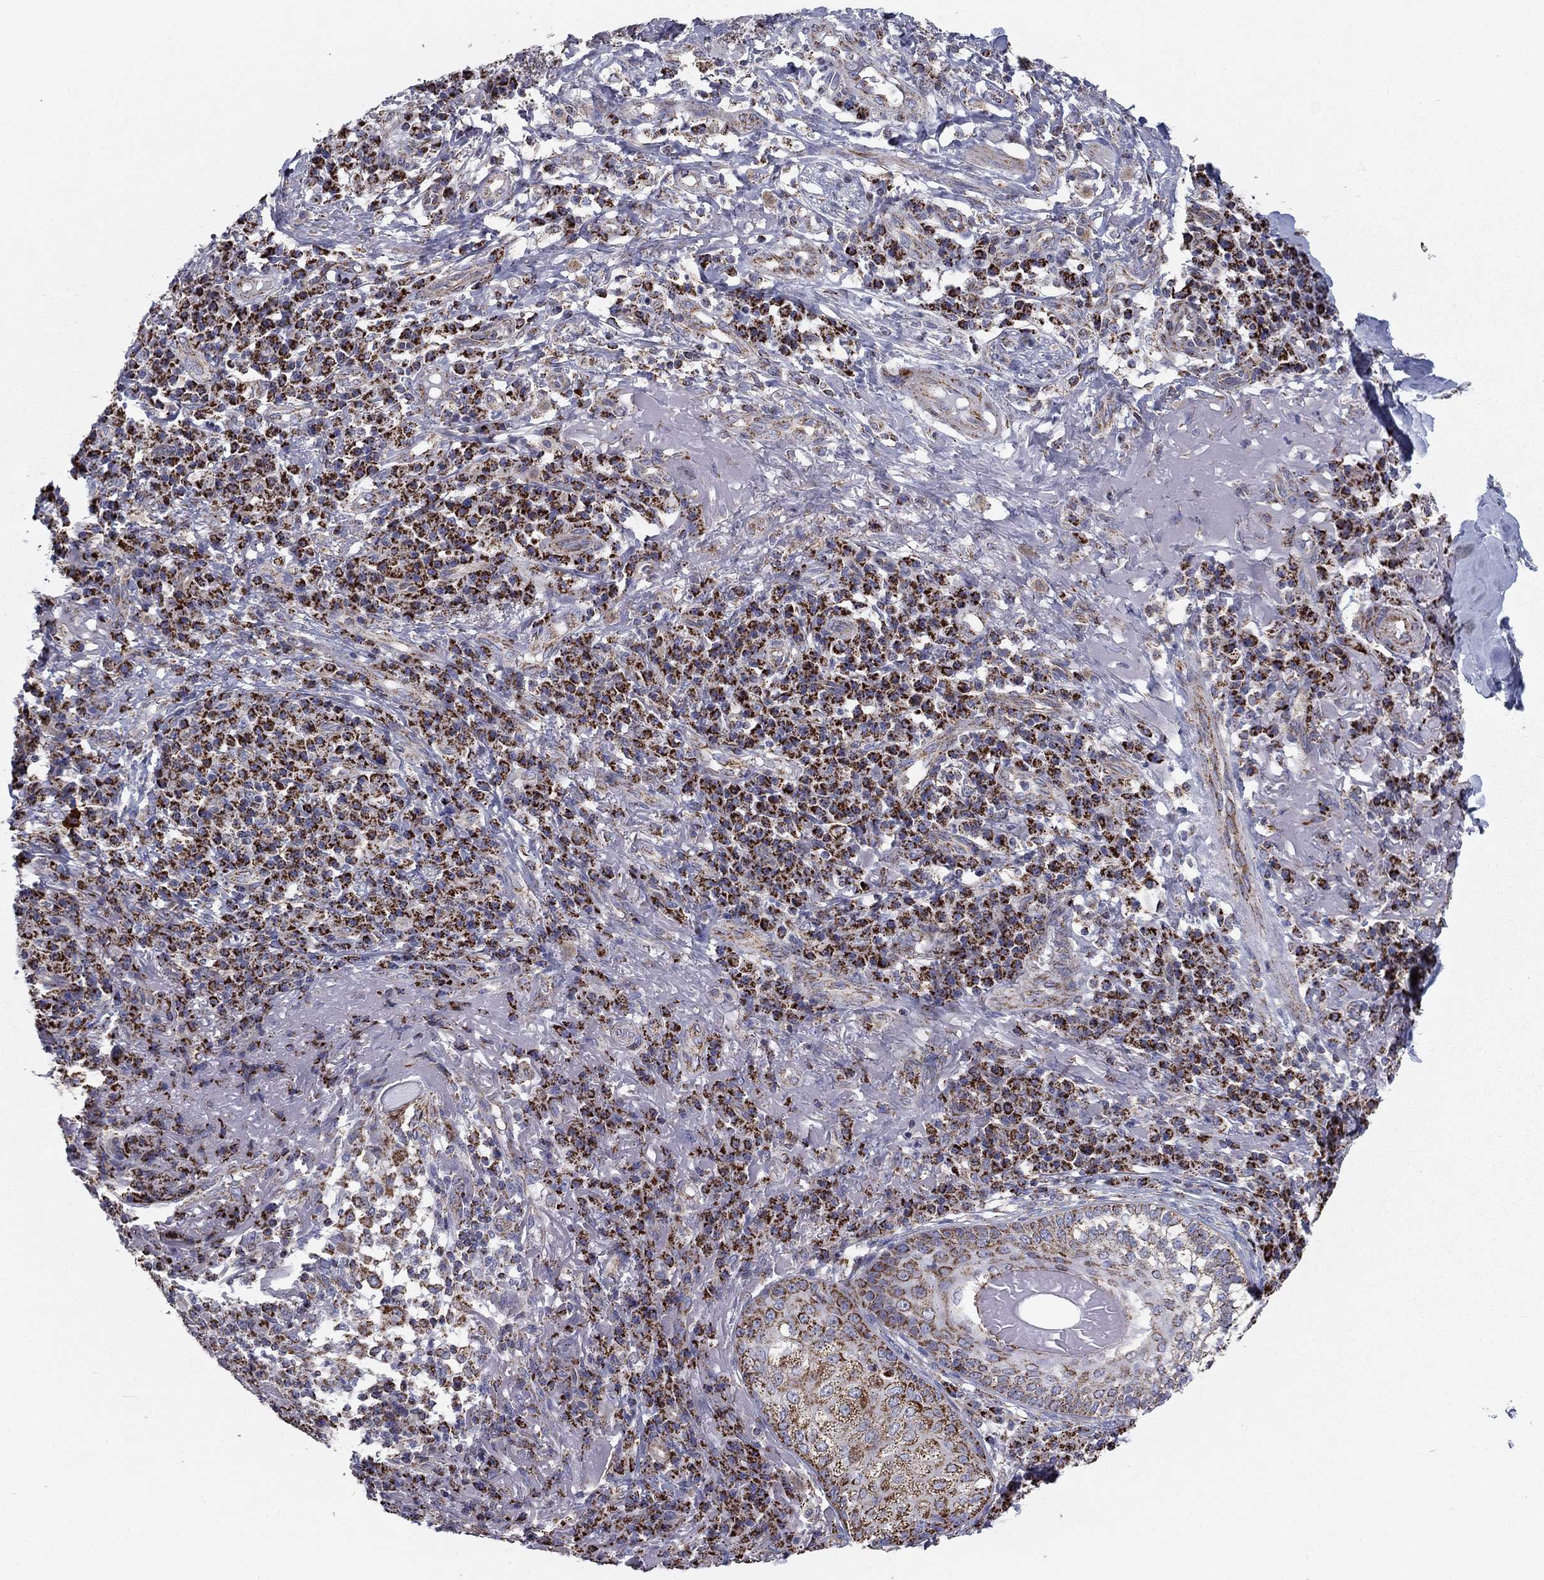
{"staining": {"intensity": "strong", "quantity": "25%-75%", "location": "cytoplasmic/membranous"}, "tissue": "skin cancer", "cell_type": "Tumor cells", "image_type": "cancer", "snomed": [{"axis": "morphology", "description": "Squamous cell carcinoma, NOS"}, {"axis": "topography", "description": "Skin"}], "caption": "An immunohistochemistry histopathology image of tumor tissue is shown. Protein staining in brown highlights strong cytoplasmic/membranous positivity in skin squamous cell carcinoma within tumor cells. The staining is performed using DAB (3,3'-diaminobenzidine) brown chromogen to label protein expression. The nuclei are counter-stained blue using hematoxylin.", "gene": "NDUFV1", "patient": {"sex": "male", "age": 92}}